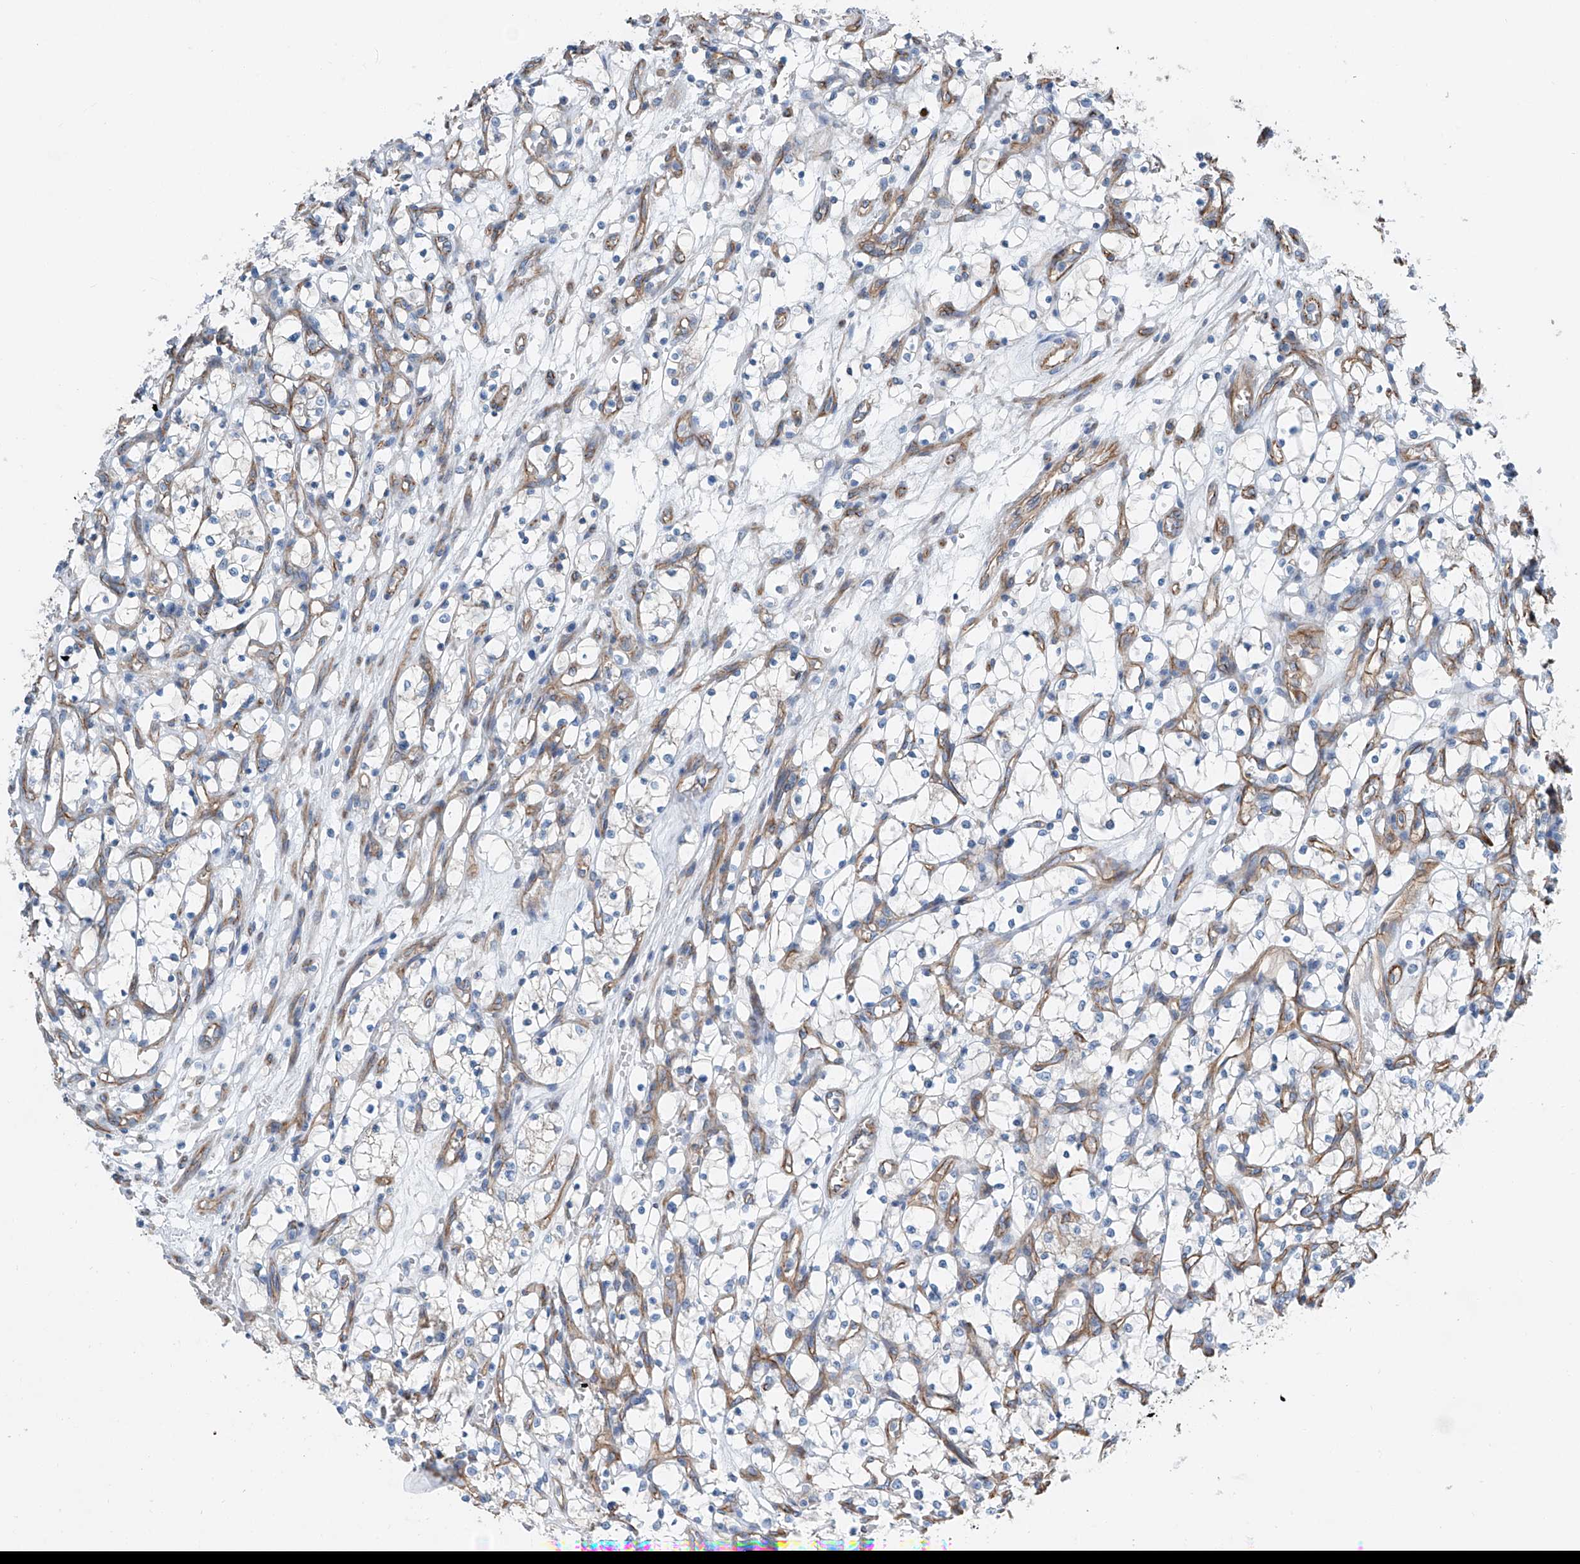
{"staining": {"intensity": "negative", "quantity": "none", "location": "none"}, "tissue": "renal cancer", "cell_type": "Tumor cells", "image_type": "cancer", "snomed": [{"axis": "morphology", "description": "Adenocarcinoma, NOS"}, {"axis": "topography", "description": "Kidney"}], "caption": "IHC photomicrograph of neoplastic tissue: human renal cancer stained with DAB shows no significant protein staining in tumor cells. (DAB (3,3'-diaminobenzidine) immunohistochemistry visualized using brightfield microscopy, high magnification).", "gene": "THEMIS2", "patient": {"sex": "female", "age": 69}}